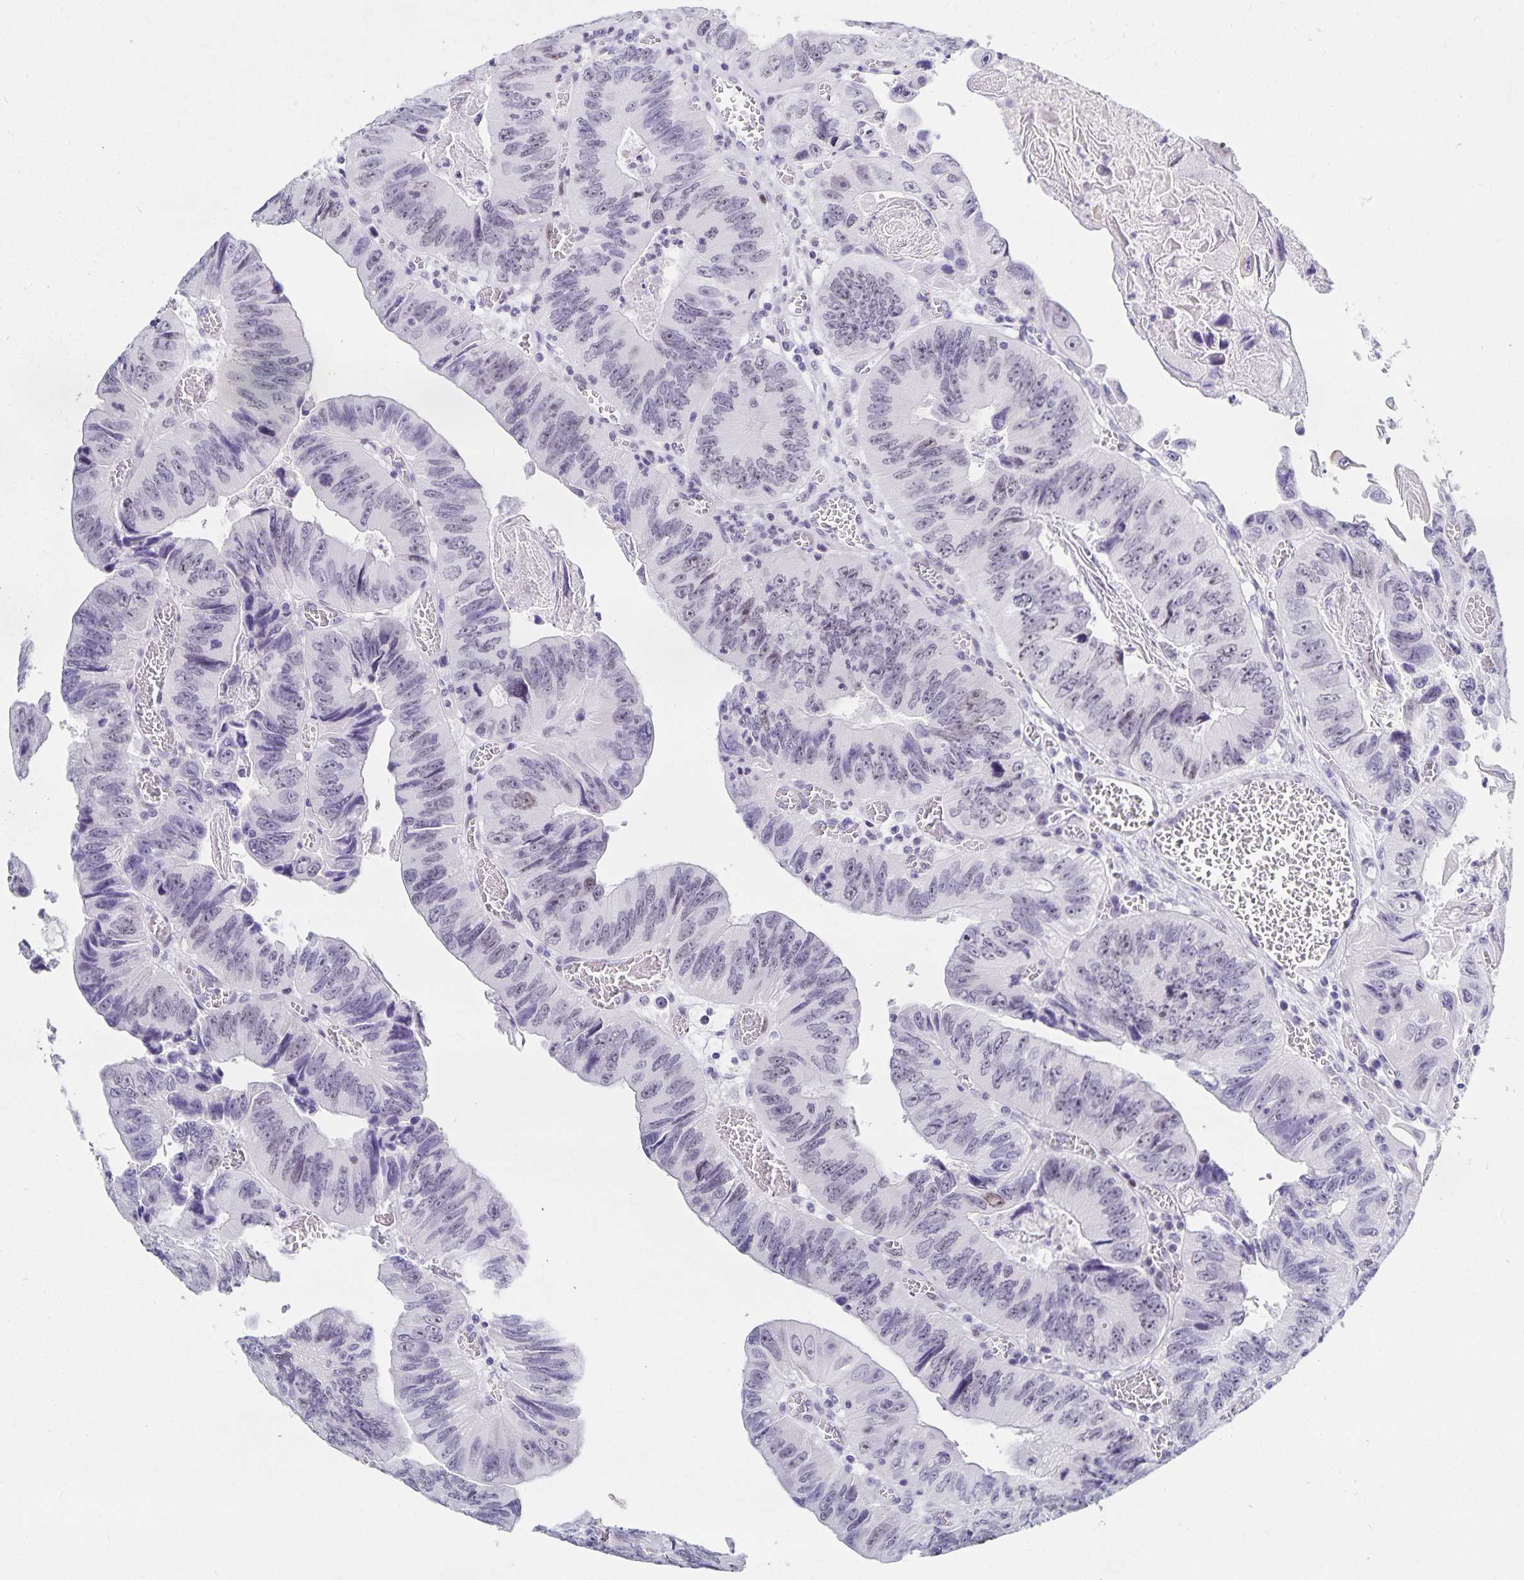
{"staining": {"intensity": "negative", "quantity": "none", "location": "none"}, "tissue": "colorectal cancer", "cell_type": "Tumor cells", "image_type": "cancer", "snomed": [{"axis": "morphology", "description": "Adenocarcinoma, NOS"}, {"axis": "topography", "description": "Colon"}], "caption": "The micrograph exhibits no significant expression in tumor cells of colorectal cancer (adenocarcinoma). (DAB immunohistochemistry, high magnification).", "gene": "HMGB3", "patient": {"sex": "female", "age": 84}}